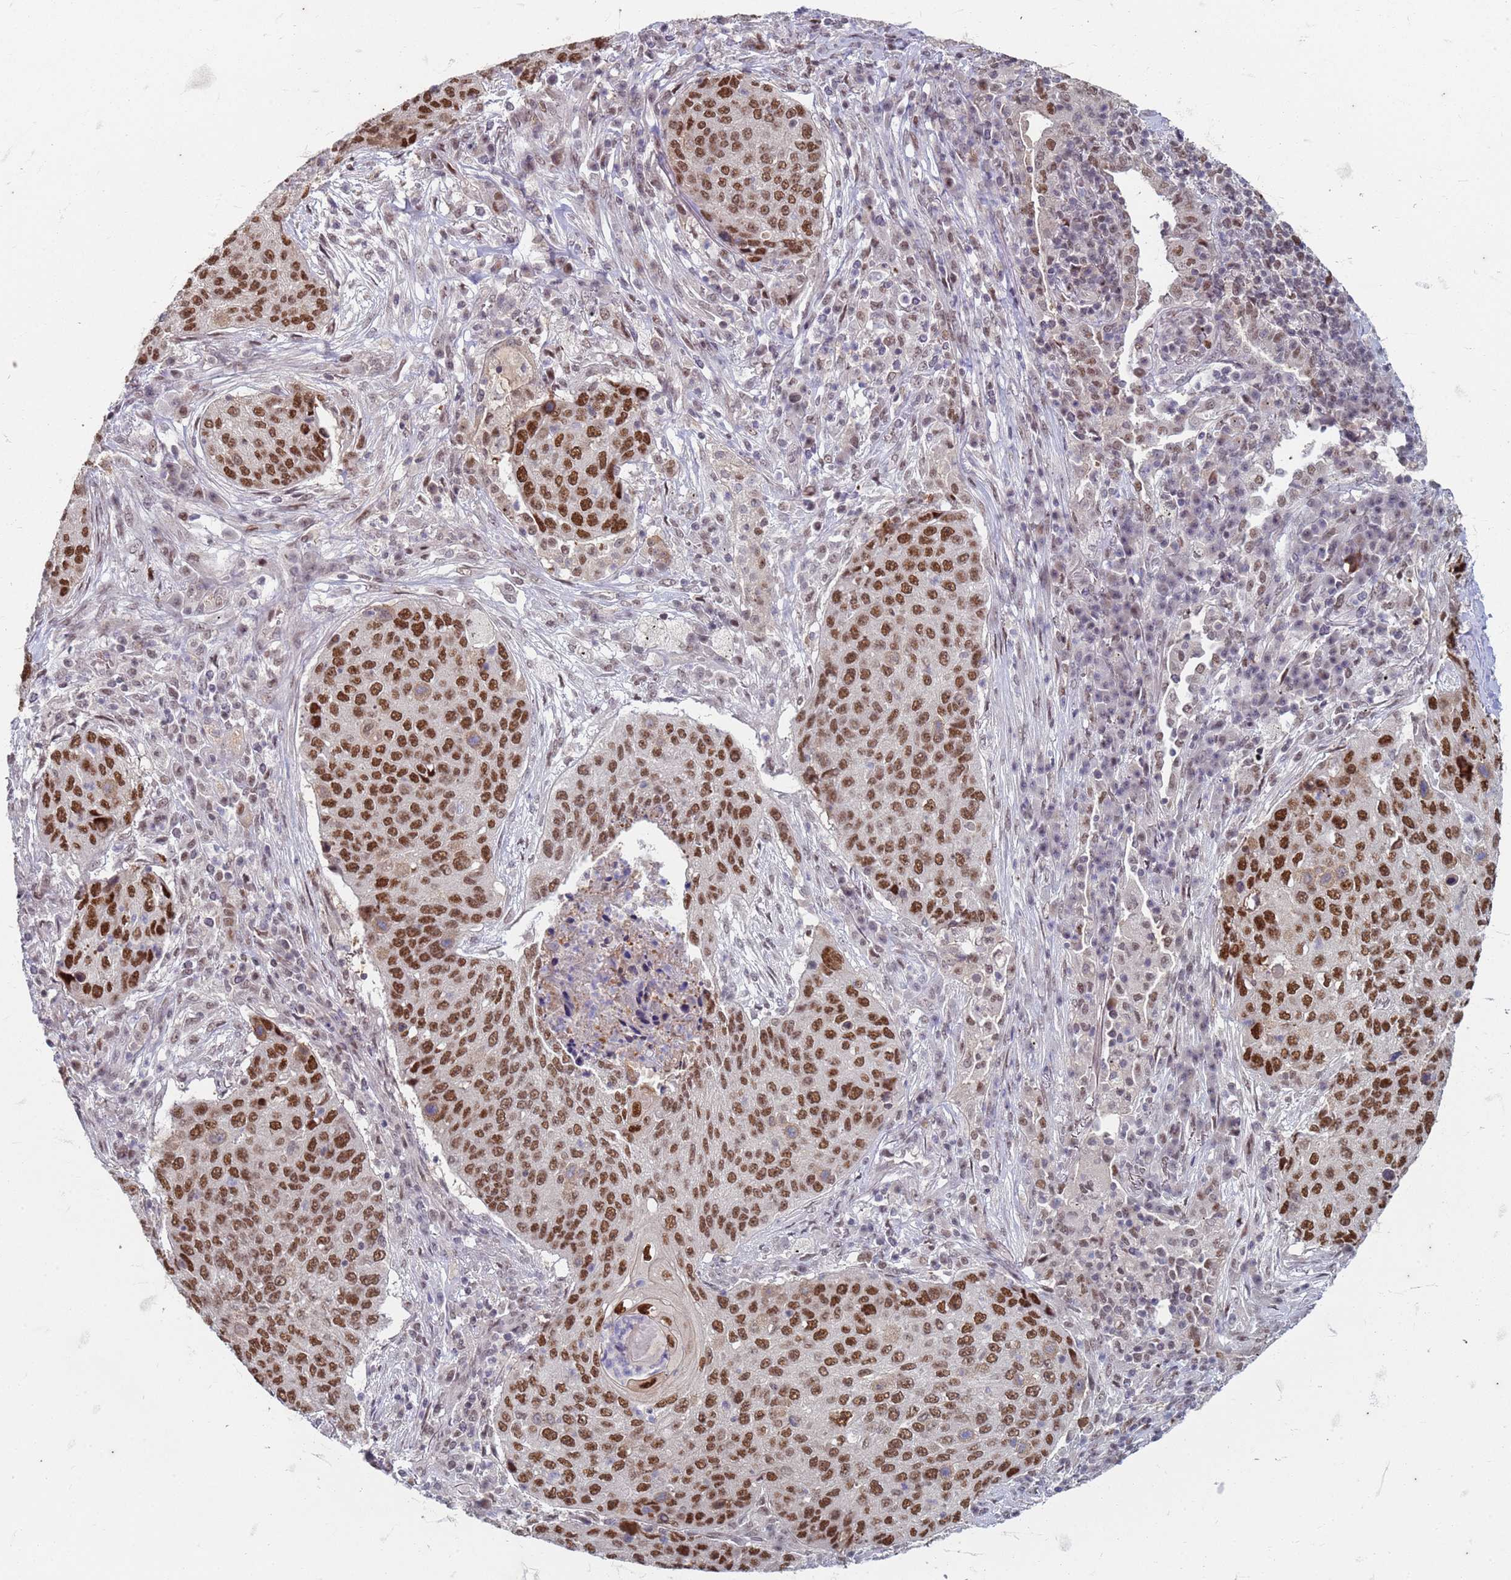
{"staining": {"intensity": "strong", "quantity": ">75%", "location": "nuclear"}, "tissue": "lung cancer", "cell_type": "Tumor cells", "image_type": "cancer", "snomed": [{"axis": "morphology", "description": "Squamous cell carcinoma, NOS"}, {"axis": "topography", "description": "Lung"}], "caption": "Protein staining of lung squamous cell carcinoma tissue exhibits strong nuclear positivity in about >75% of tumor cells.", "gene": "TRMT6", "patient": {"sex": "female", "age": 63}}